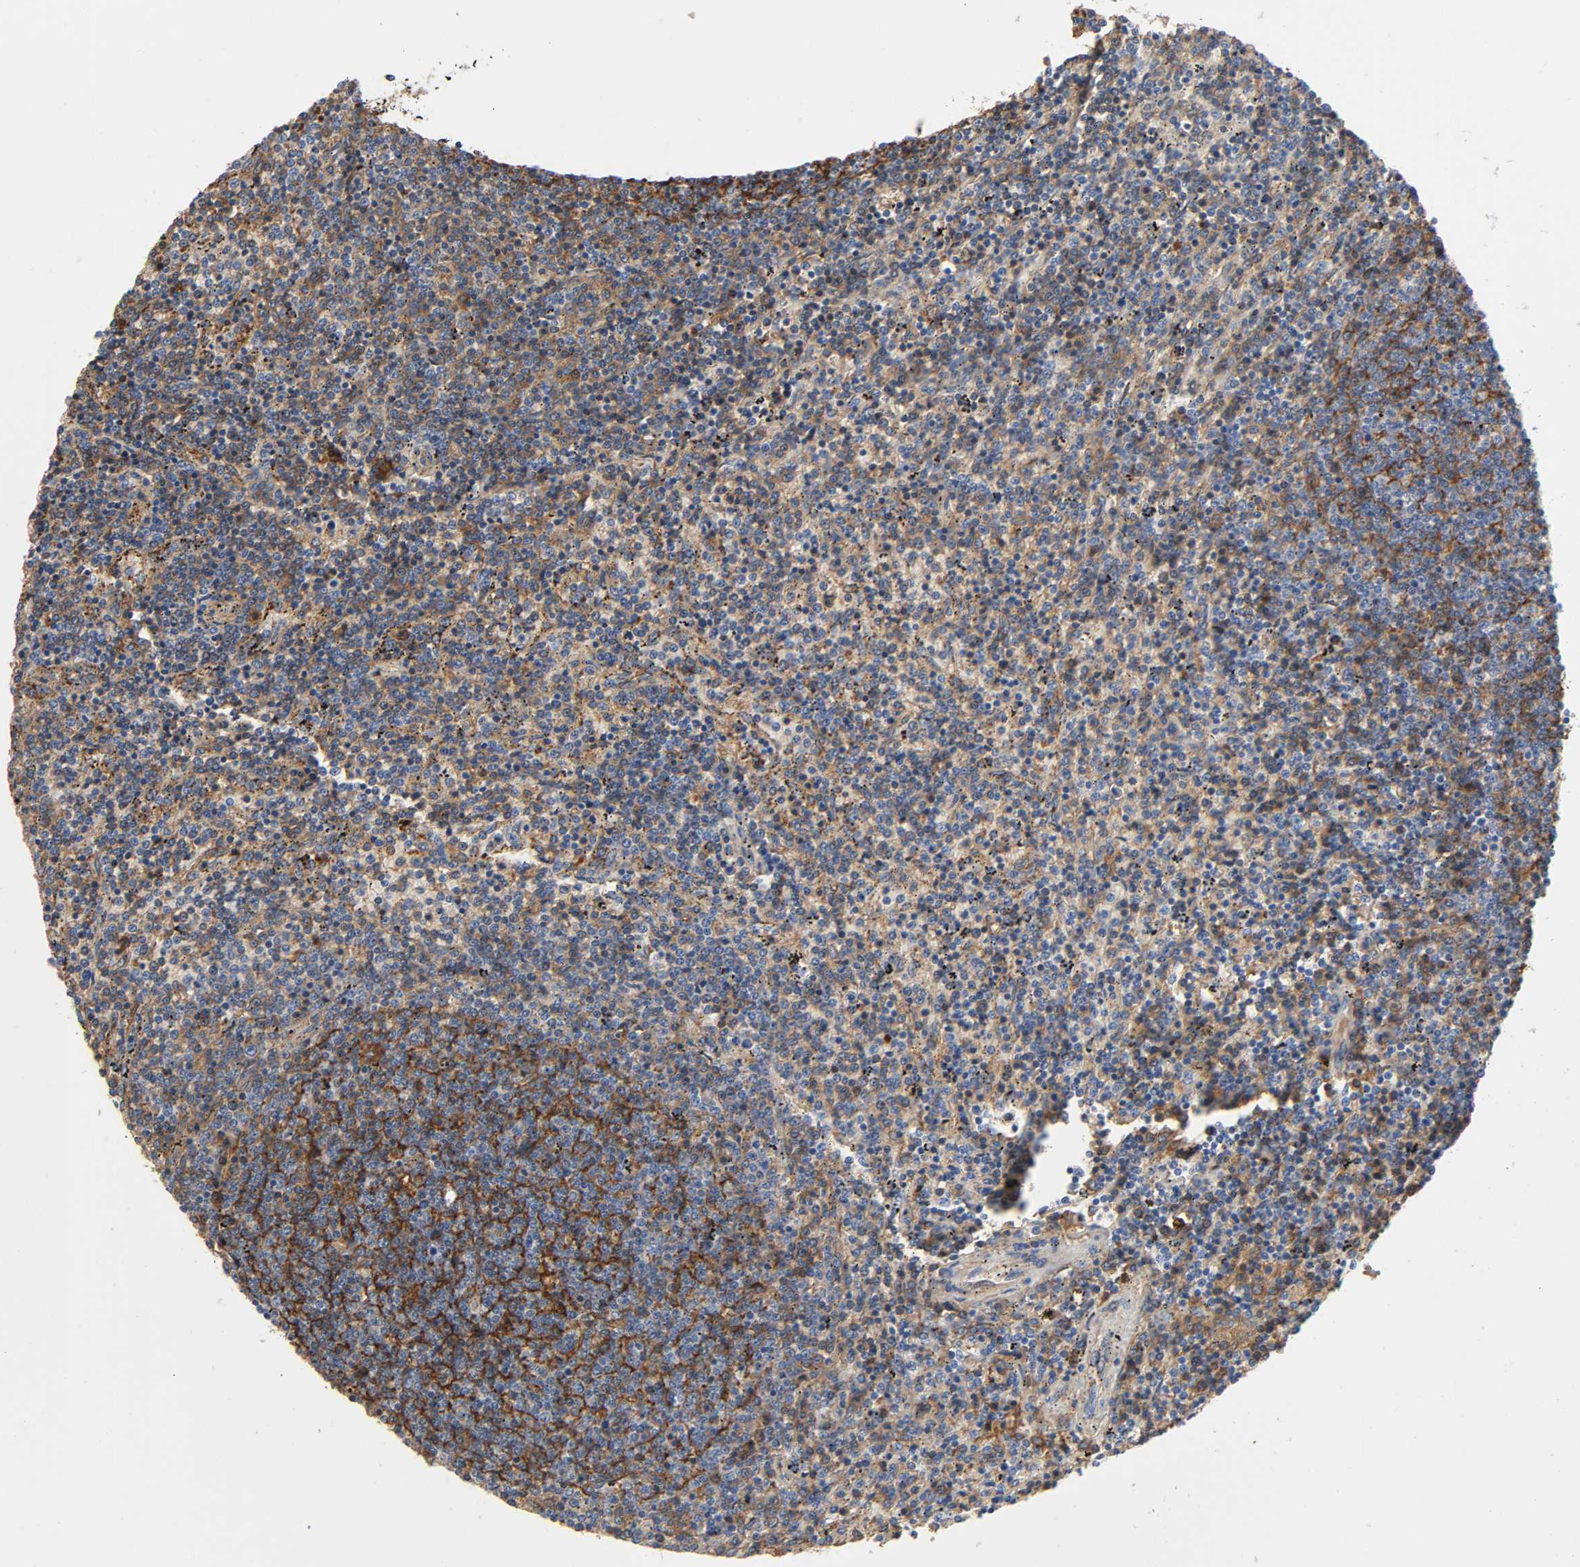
{"staining": {"intensity": "moderate", "quantity": ">75%", "location": "cytoplasmic/membranous"}, "tissue": "lymphoma", "cell_type": "Tumor cells", "image_type": "cancer", "snomed": [{"axis": "morphology", "description": "Malignant lymphoma, non-Hodgkin's type, Low grade"}, {"axis": "topography", "description": "Spleen"}], "caption": "Protein expression by immunohistochemistry (IHC) exhibits moderate cytoplasmic/membranous expression in approximately >75% of tumor cells in lymphoma.", "gene": "C3", "patient": {"sex": "female", "age": 50}}